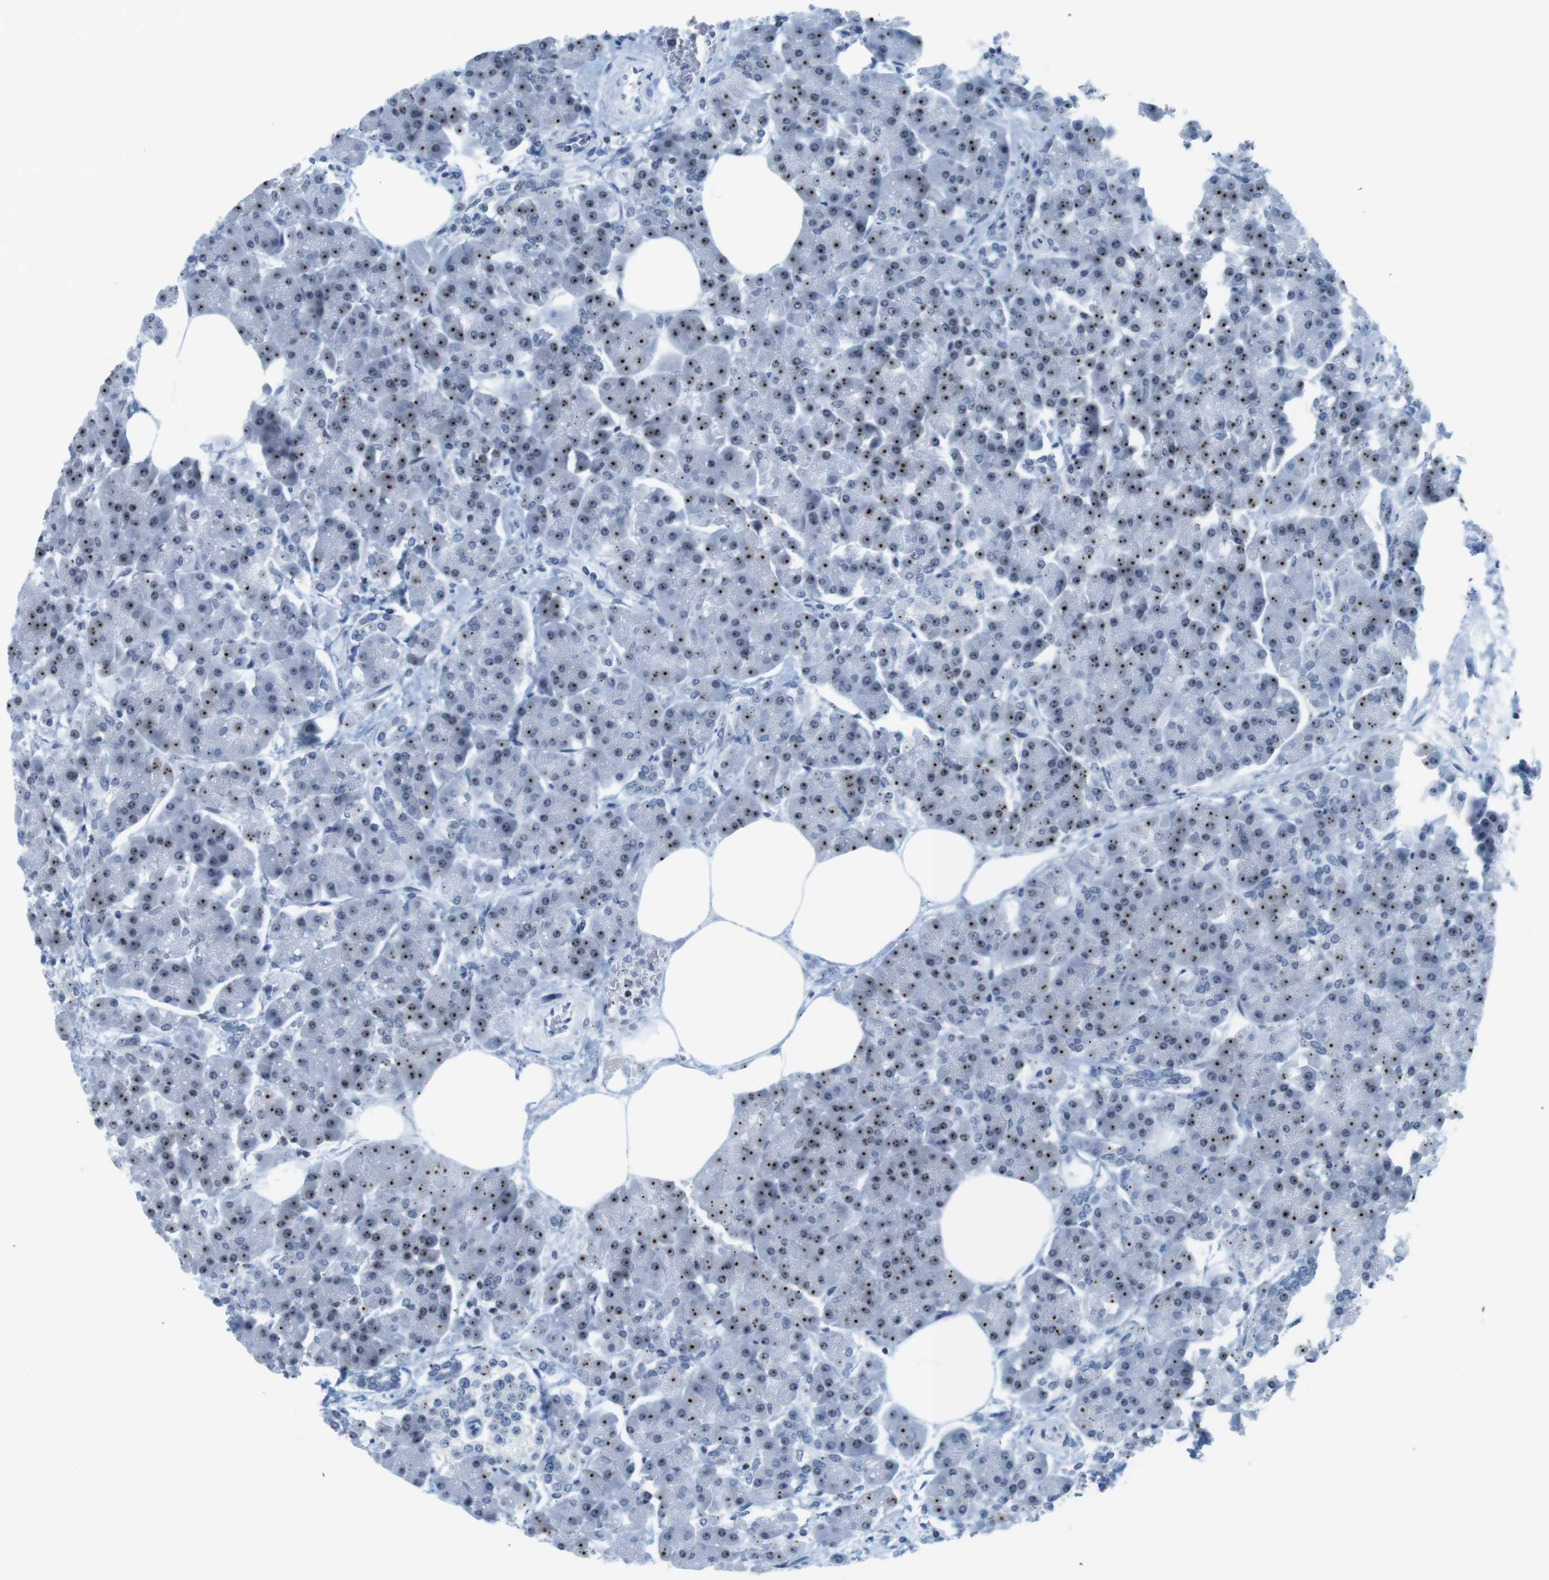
{"staining": {"intensity": "strong", "quantity": "25%-75%", "location": "nuclear"}, "tissue": "pancreas", "cell_type": "Exocrine glandular cells", "image_type": "normal", "snomed": [{"axis": "morphology", "description": "Normal tissue, NOS"}, {"axis": "topography", "description": "Pancreas"}], "caption": "High-power microscopy captured an immunohistochemistry (IHC) histopathology image of benign pancreas, revealing strong nuclear positivity in approximately 25%-75% of exocrine glandular cells.", "gene": "NIFK", "patient": {"sex": "female", "age": 70}}